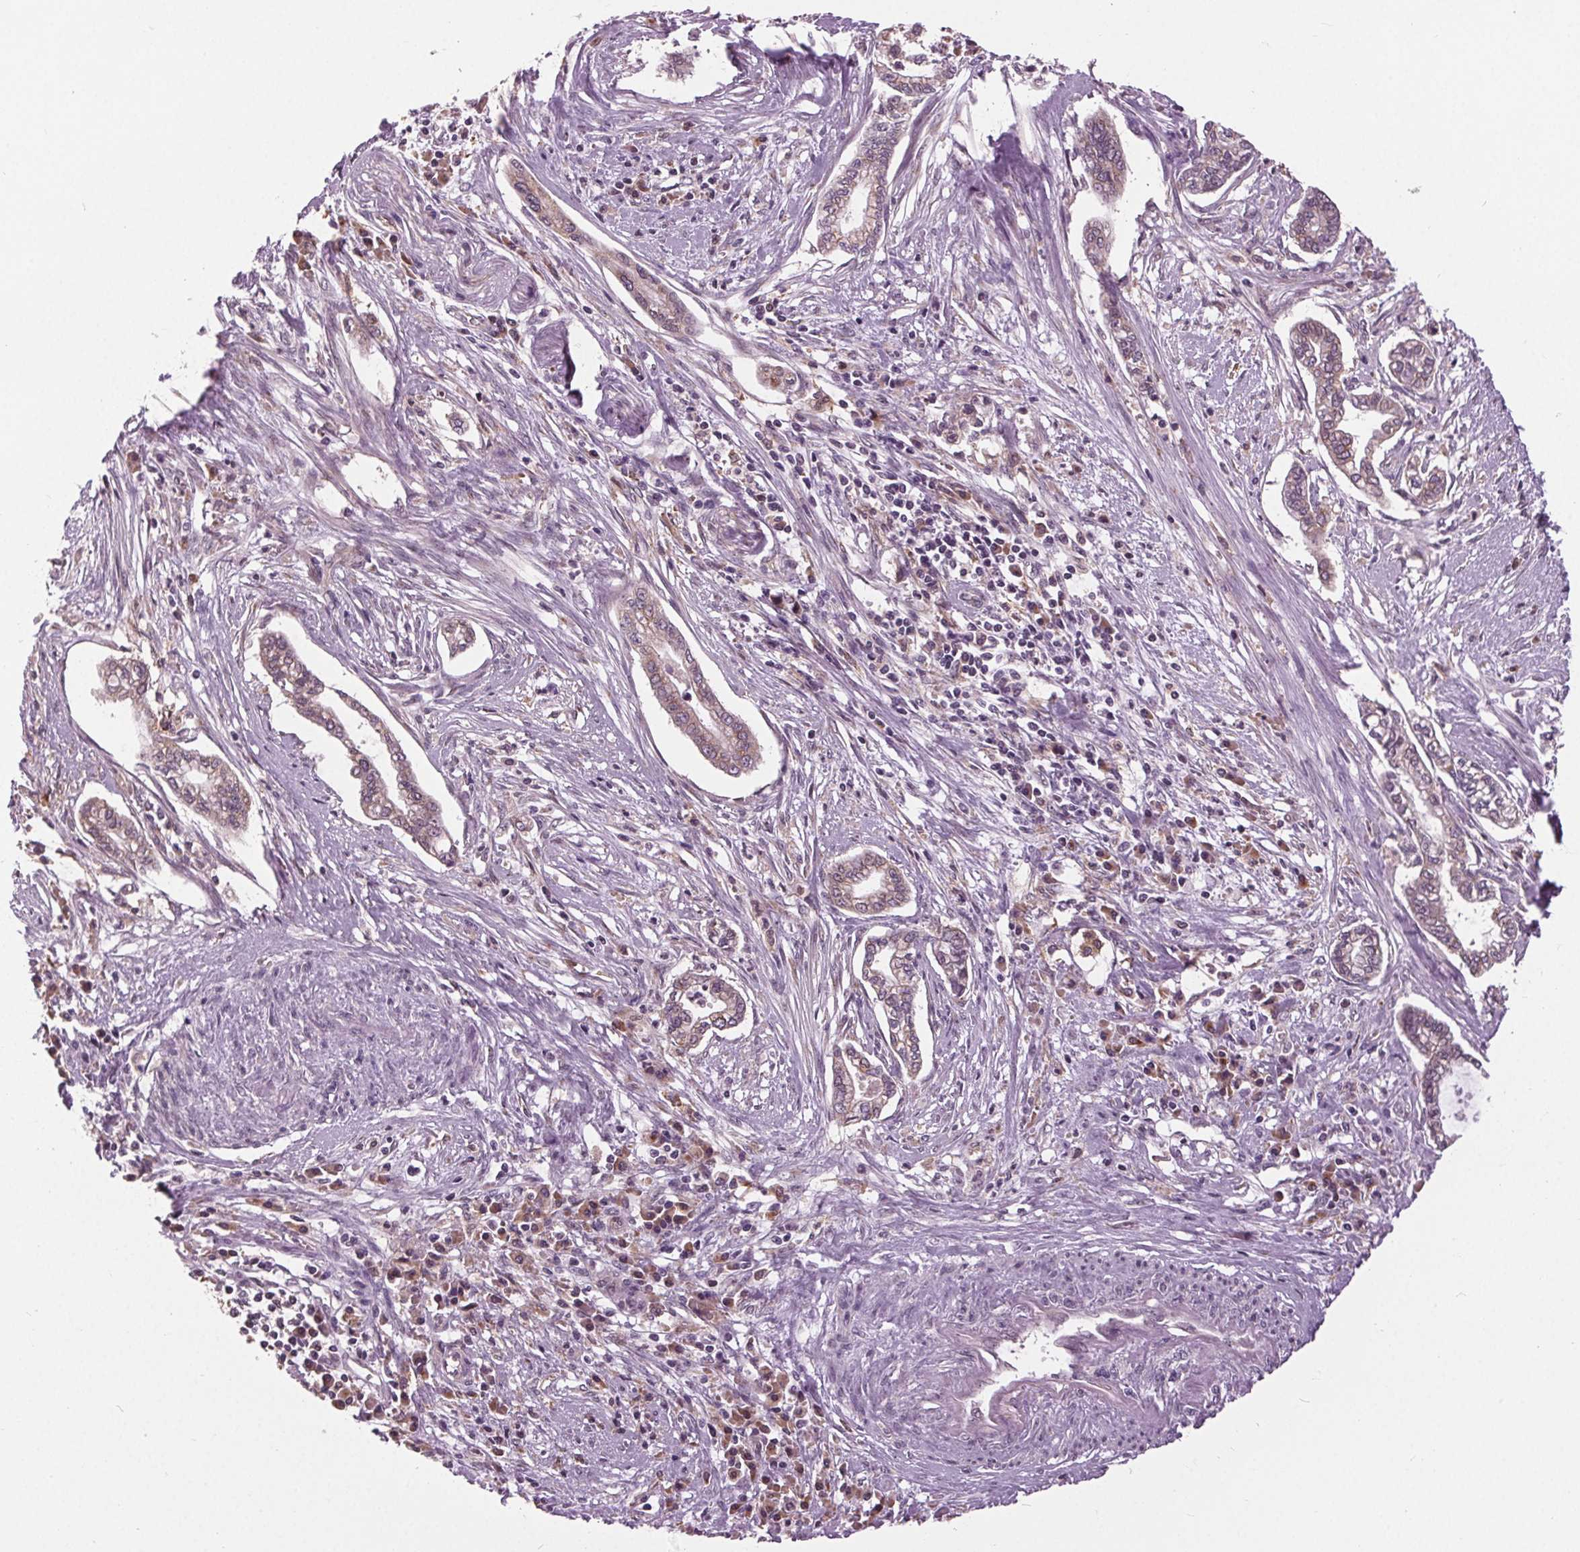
{"staining": {"intensity": "weak", "quantity": "25%-75%", "location": "cytoplasmic/membranous"}, "tissue": "cervical cancer", "cell_type": "Tumor cells", "image_type": "cancer", "snomed": [{"axis": "morphology", "description": "Adenocarcinoma, NOS"}, {"axis": "topography", "description": "Cervix"}], "caption": "A brown stain labels weak cytoplasmic/membranous staining of a protein in human cervical cancer tumor cells. (IHC, brightfield microscopy, high magnification).", "gene": "BSDC1", "patient": {"sex": "female", "age": 62}}